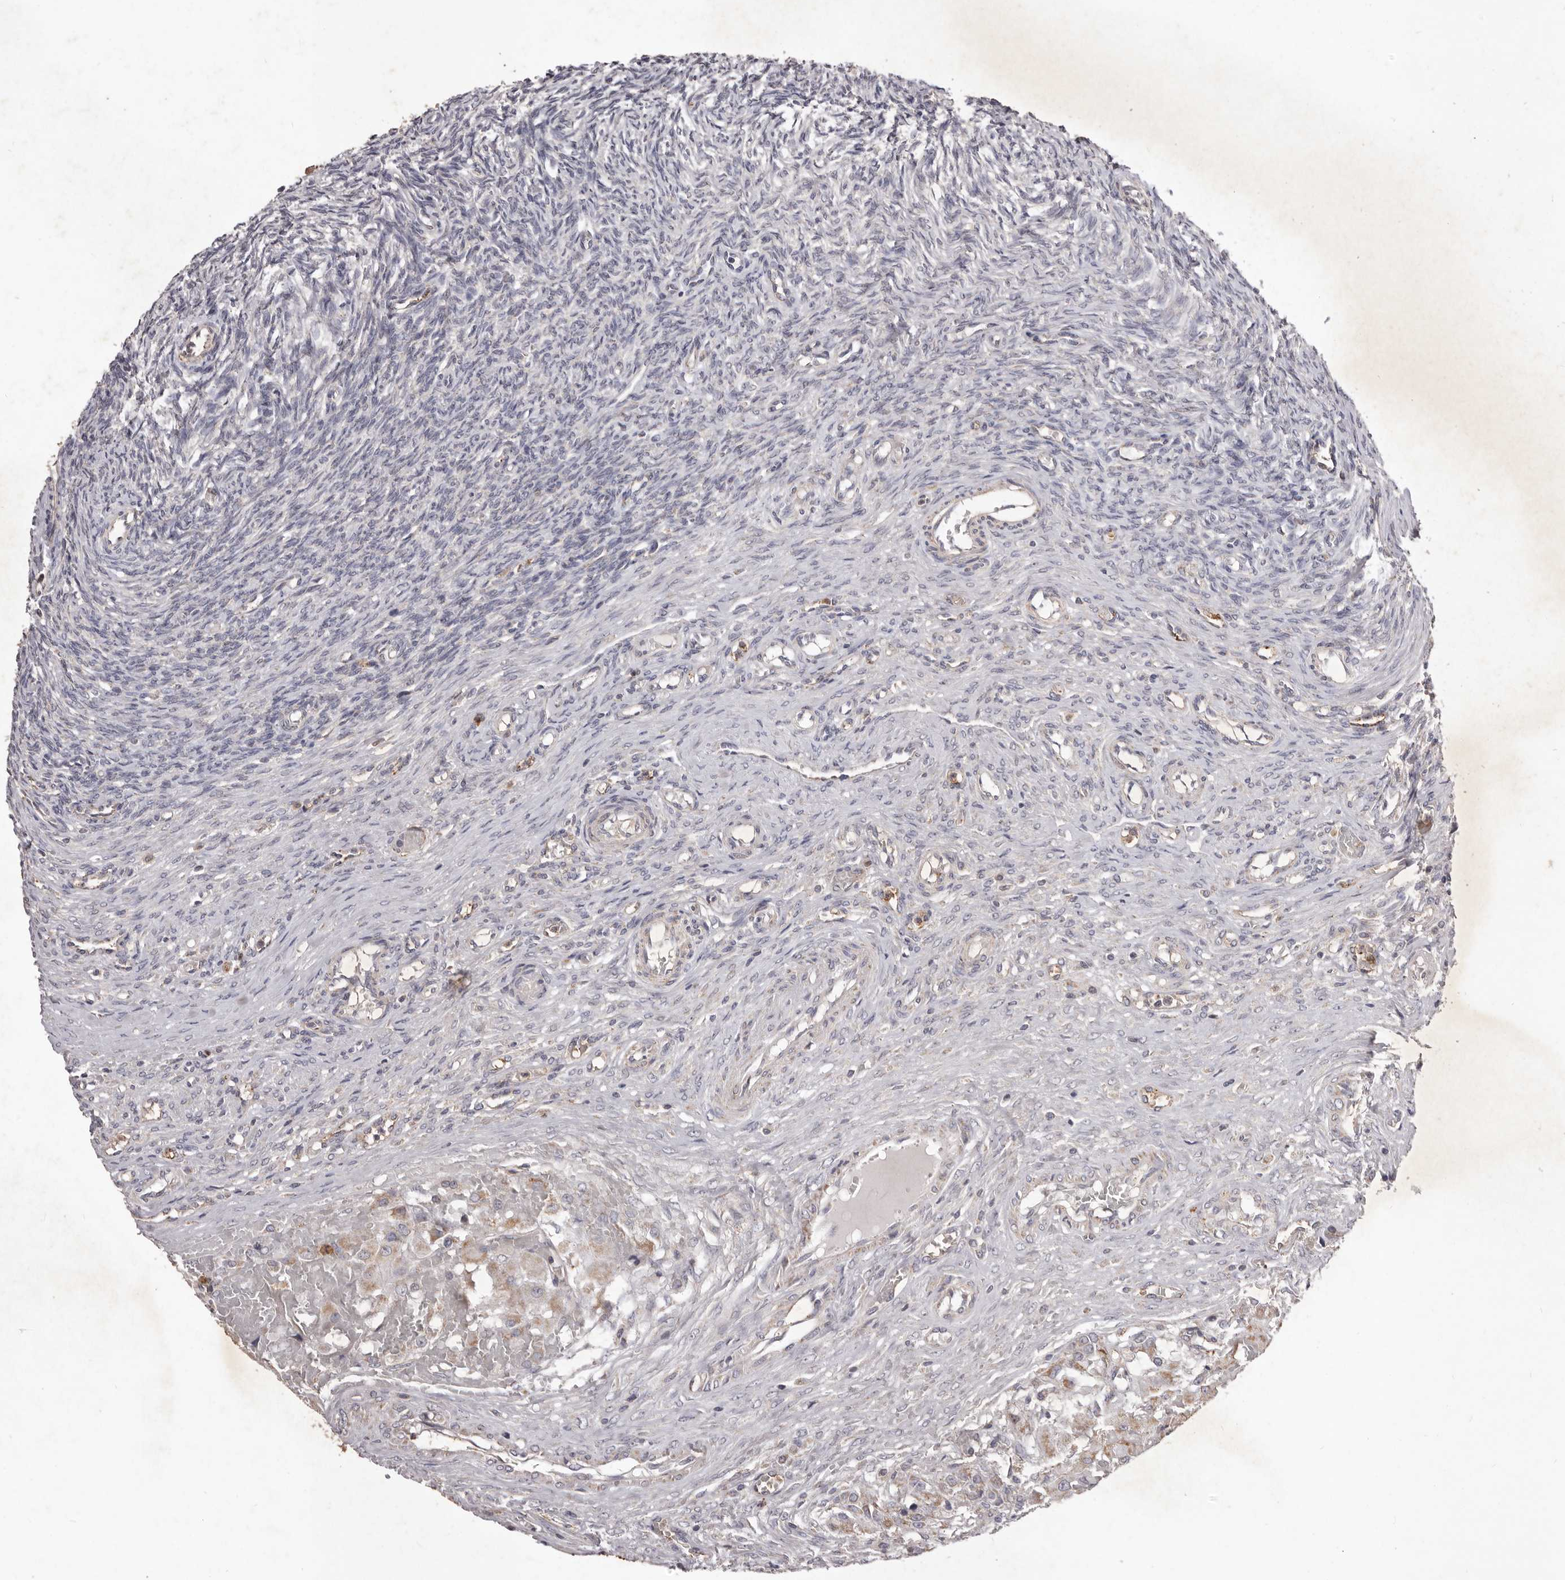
{"staining": {"intensity": "moderate", "quantity": ">75%", "location": "cytoplasmic/membranous"}, "tissue": "ovary", "cell_type": "Follicle cells", "image_type": "normal", "snomed": [{"axis": "morphology", "description": "Adenocarcinoma, NOS"}, {"axis": "topography", "description": "Endometrium"}], "caption": "IHC photomicrograph of benign ovary: human ovary stained using IHC demonstrates medium levels of moderate protein expression localized specifically in the cytoplasmic/membranous of follicle cells, appearing as a cytoplasmic/membranous brown color.", "gene": "CXCL14", "patient": {"sex": "female", "age": 32}}